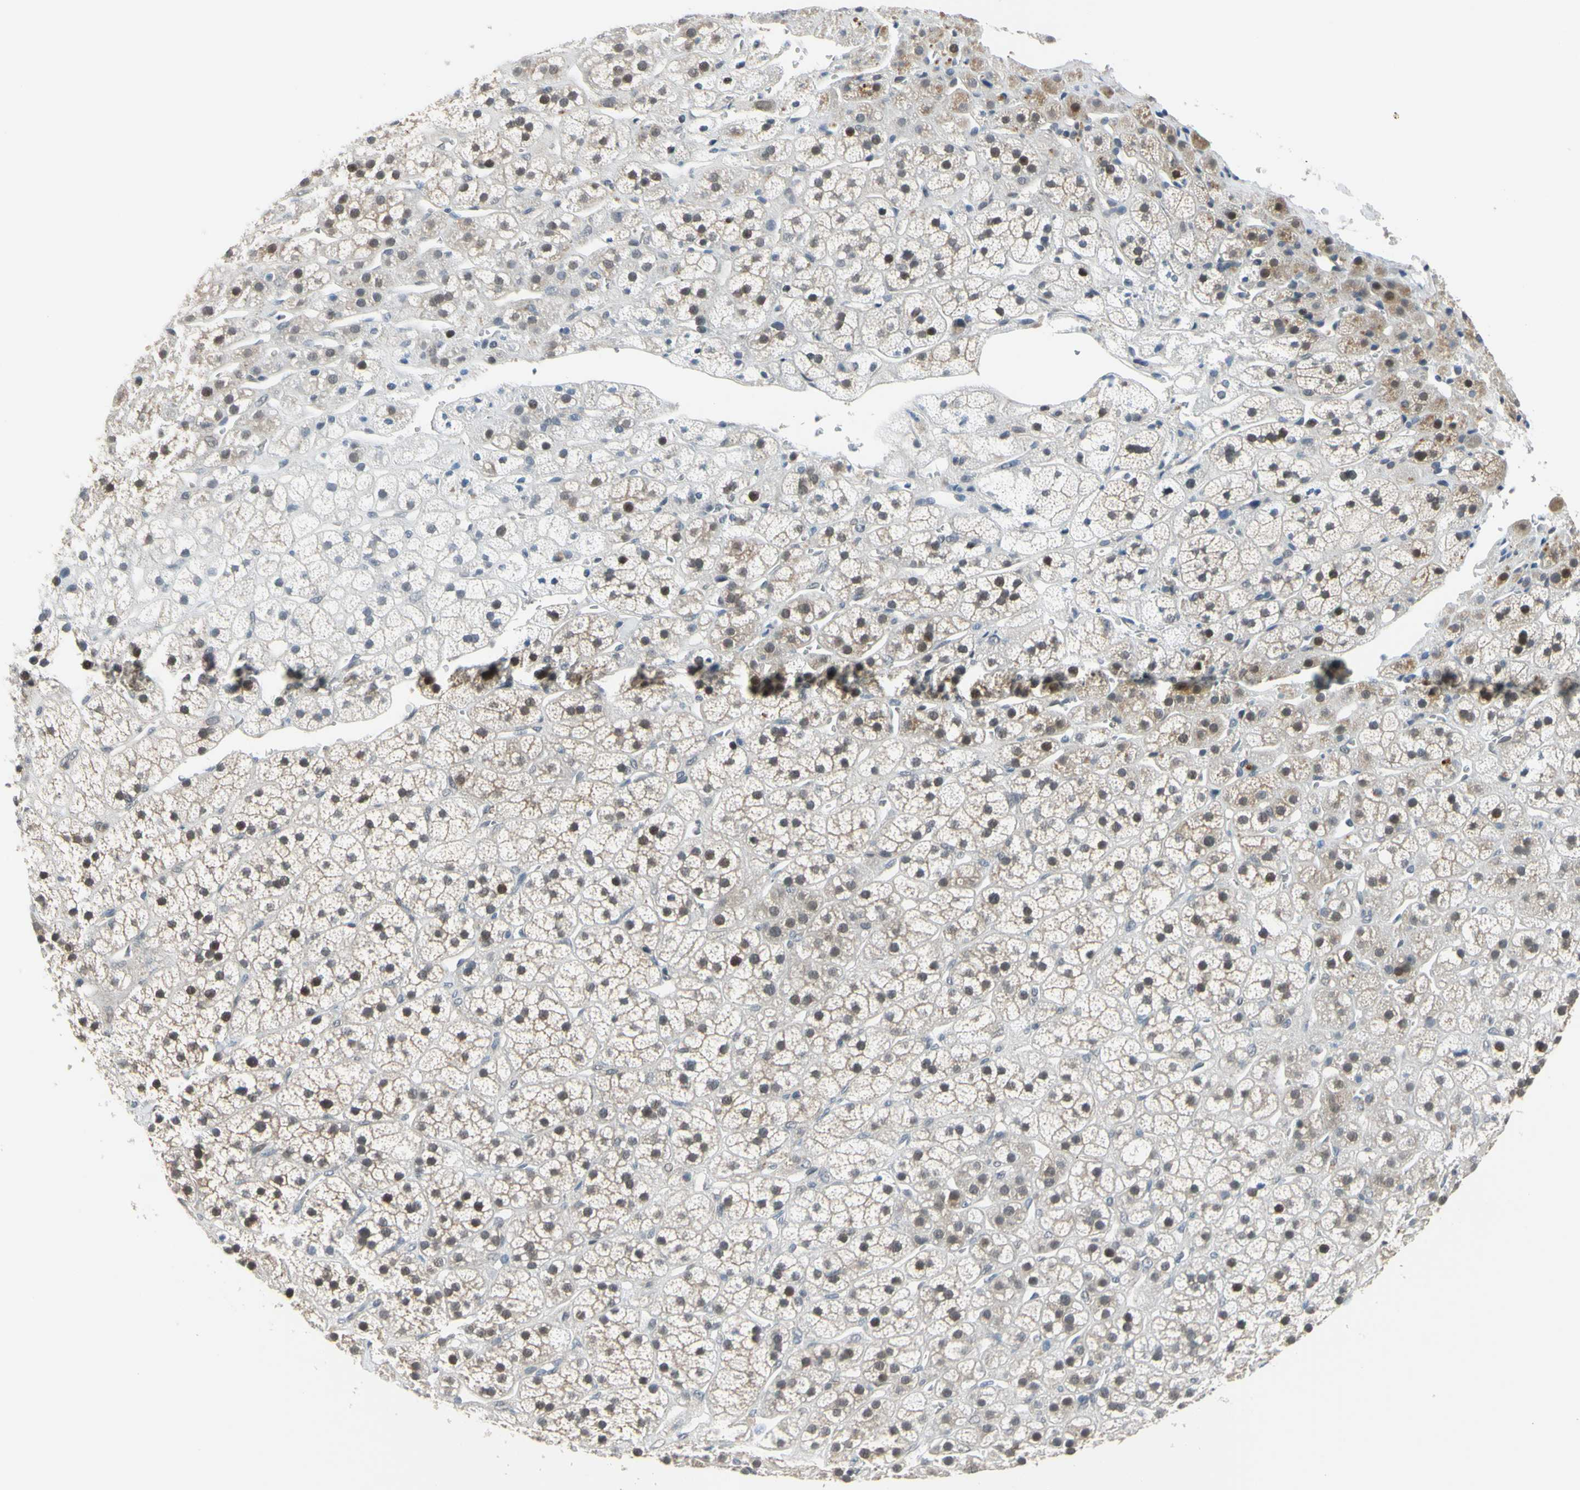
{"staining": {"intensity": "moderate", "quantity": "25%-75%", "location": "cytoplasmic/membranous,nuclear"}, "tissue": "adrenal gland", "cell_type": "Glandular cells", "image_type": "normal", "snomed": [{"axis": "morphology", "description": "Normal tissue, NOS"}, {"axis": "topography", "description": "Adrenal gland"}], "caption": "A histopathology image of adrenal gland stained for a protein demonstrates moderate cytoplasmic/membranous,nuclear brown staining in glandular cells. The staining is performed using DAB brown chromogen to label protein expression. The nuclei are counter-stained blue using hematoxylin.", "gene": "HSPA4", "patient": {"sex": "male", "age": 56}}